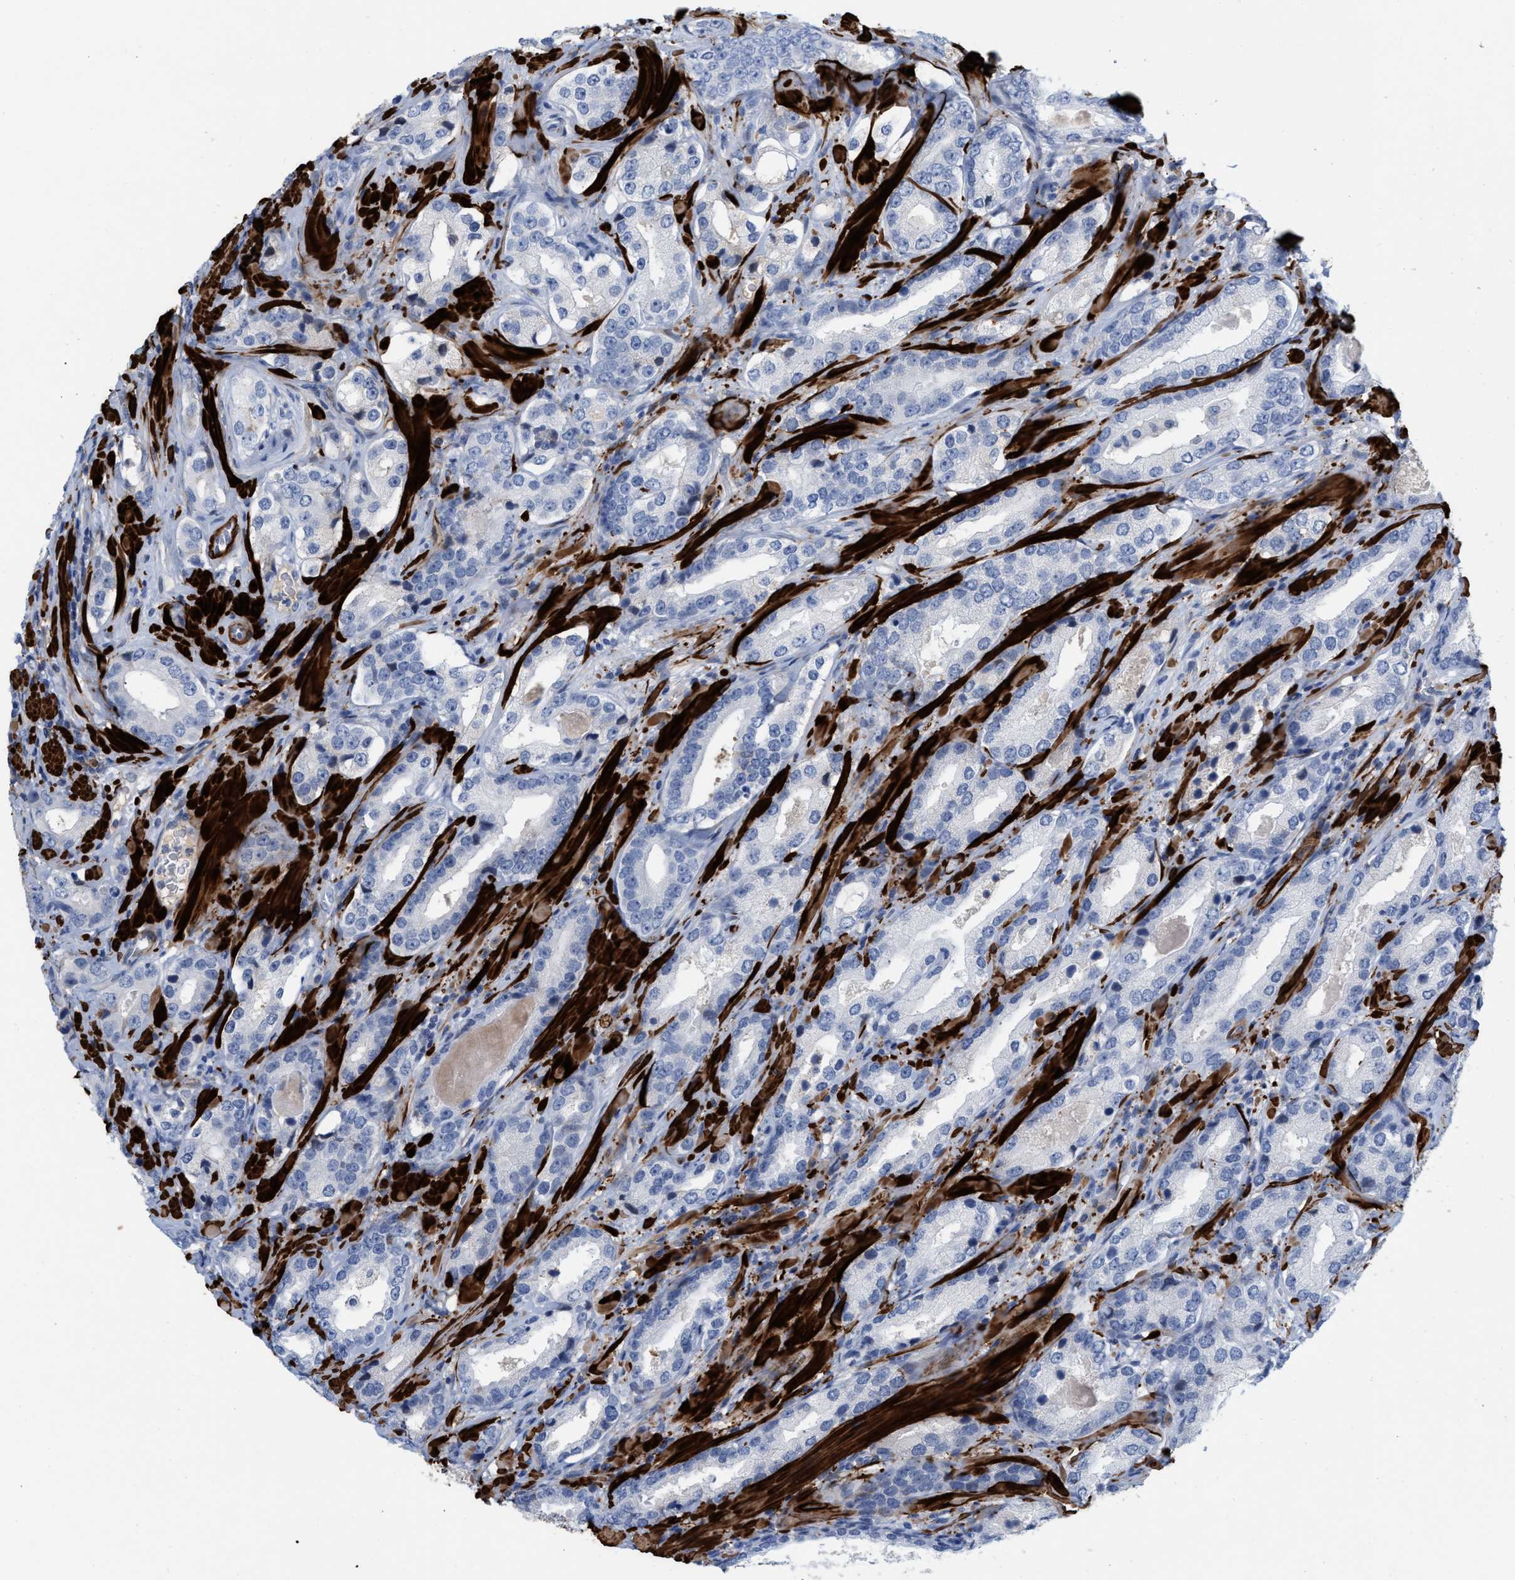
{"staining": {"intensity": "negative", "quantity": "none", "location": "none"}, "tissue": "prostate cancer", "cell_type": "Tumor cells", "image_type": "cancer", "snomed": [{"axis": "morphology", "description": "Adenocarcinoma, High grade"}, {"axis": "topography", "description": "Prostate"}], "caption": "DAB (3,3'-diaminobenzidine) immunohistochemical staining of prostate high-grade adenocarcinoma exhibits no significant staining in tumor cells.", "gene": "TAGLN", "patient": {"sex": "male", "age": 63}}